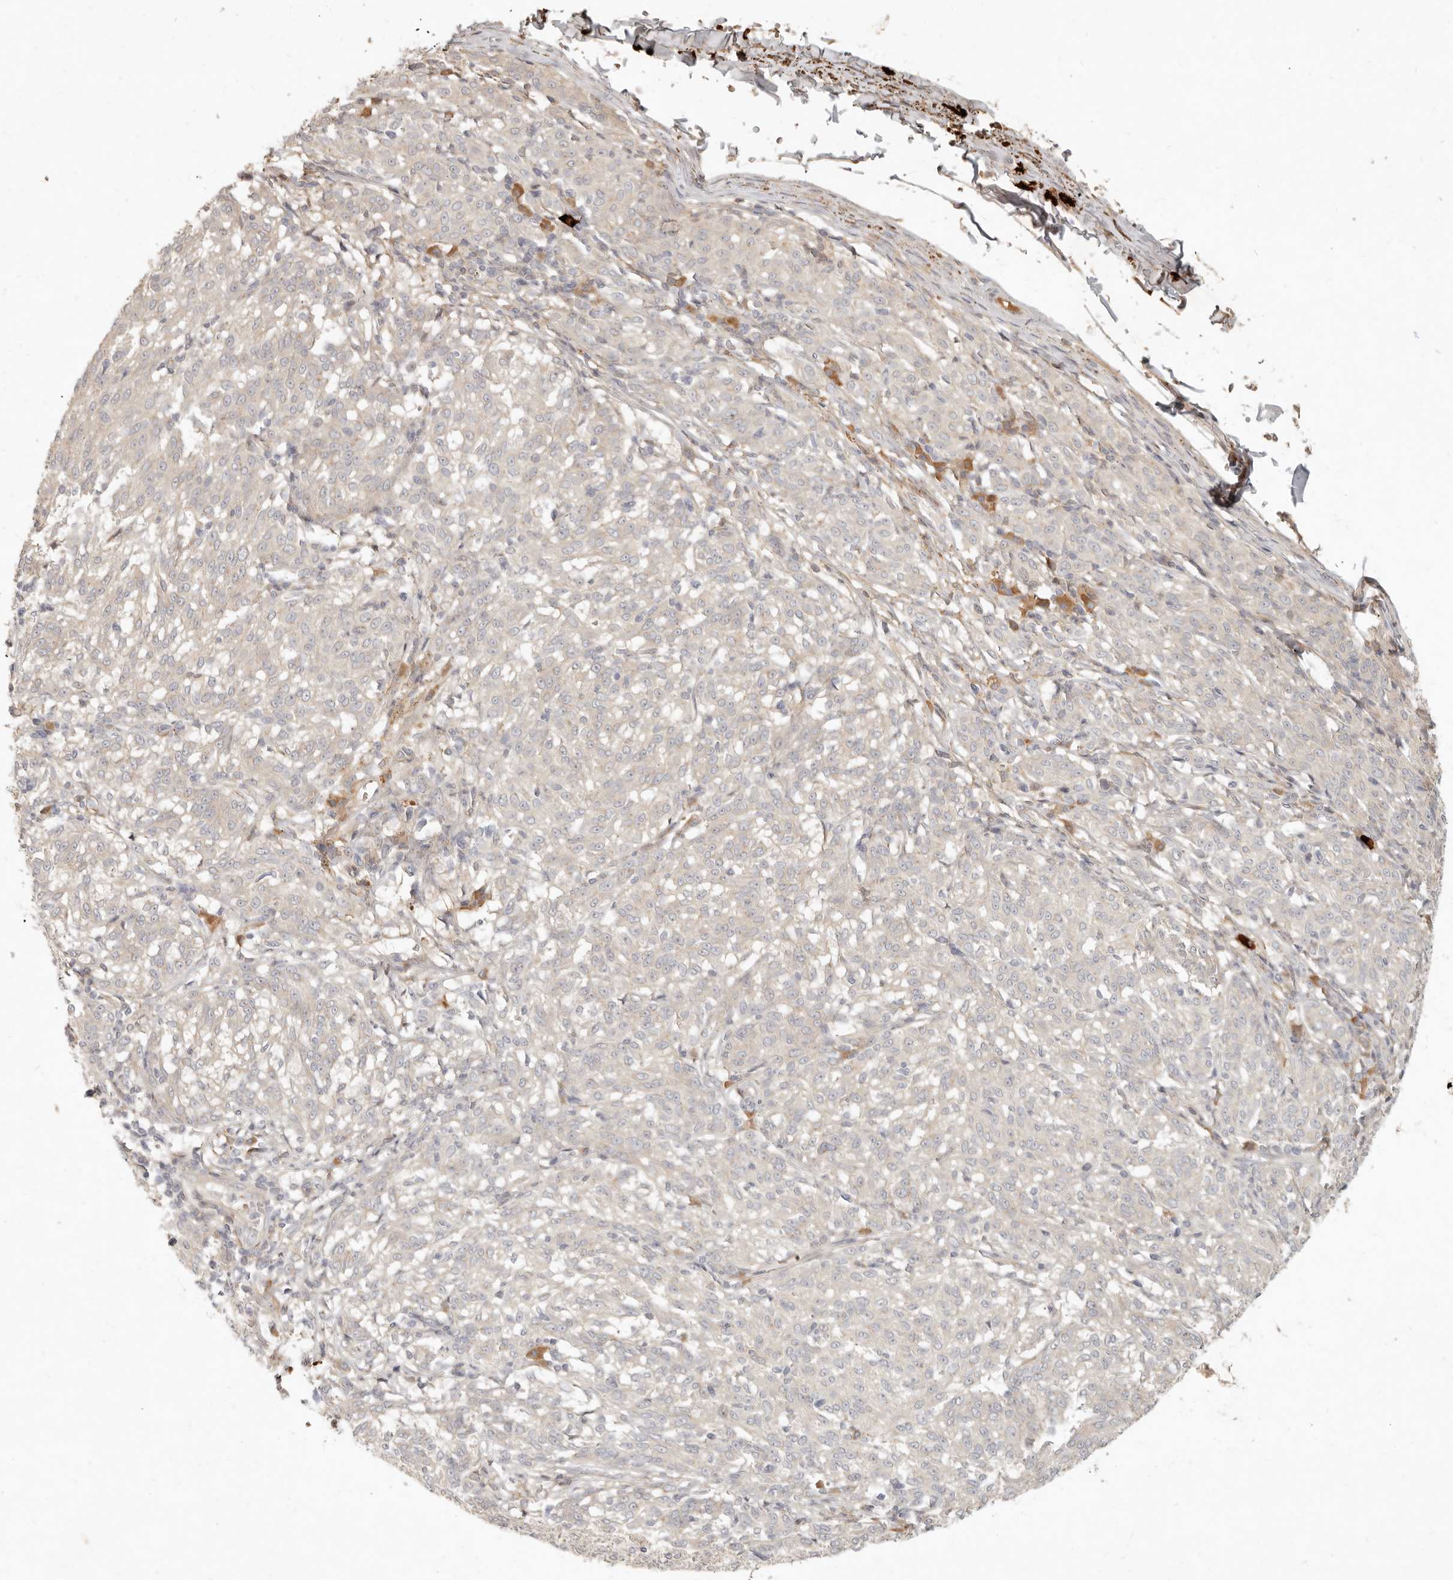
{"staining": {"intensity": "weak", "quantity": "<25%", "location": "cytoplasmic/membranous"}, "tissue": "melanoma", "cell_type": "Tumor cells", "image_type": "cancer", "snomed": [{"axis": "morphology", "description": "Malignant melanoma, NOS"}, {"axis": "topography", "description": "Skin"}], "caption": "The micrograph displays no staining of tumor cells in malignant melanoma. (DAB (3,3'-diaminobenzidine) immunohistochemistry, high magnification).", "gene": "UBXN11", "patient": {"sex": "female", "age": 72}}